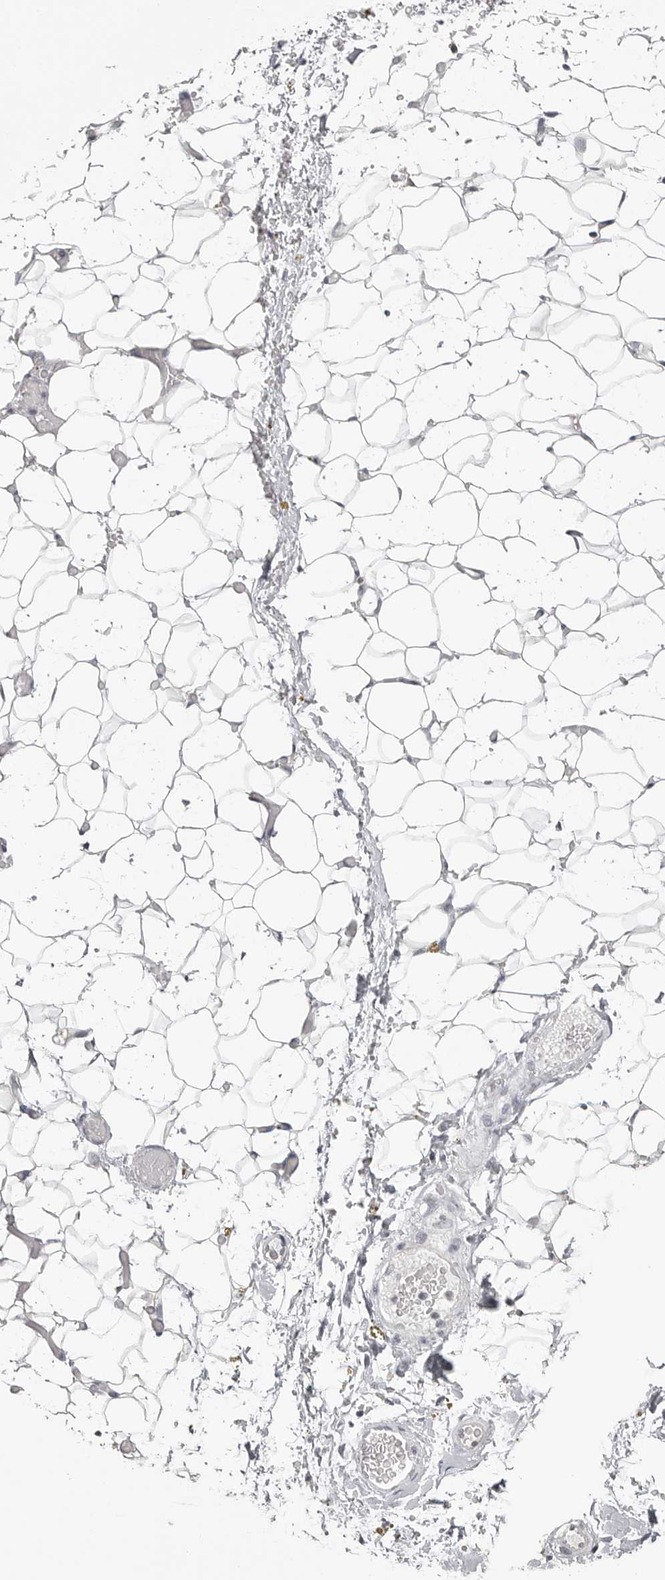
{"staining": {"intensity": "negative", "quantity": "none", "location": "none"}, "tissue": "adipose tissue", "cell_type": "Adipocytes", "image_type": "normal", "snomed": [{"axis": "morphology", "description": "Normal tissue, NOS"}, {"axis": "topography", "description": "Kidney"}, {"axis": "topography", "description": "Peripheral nerve tissue"}], "caption": "IHC histopathology image of benign adipose tissue: human adipose tissue stained with DAB reveals no significant protein staining in adipocytes.", "gene": "GPN2", "patient": {"sex": "male", "age": 7}}